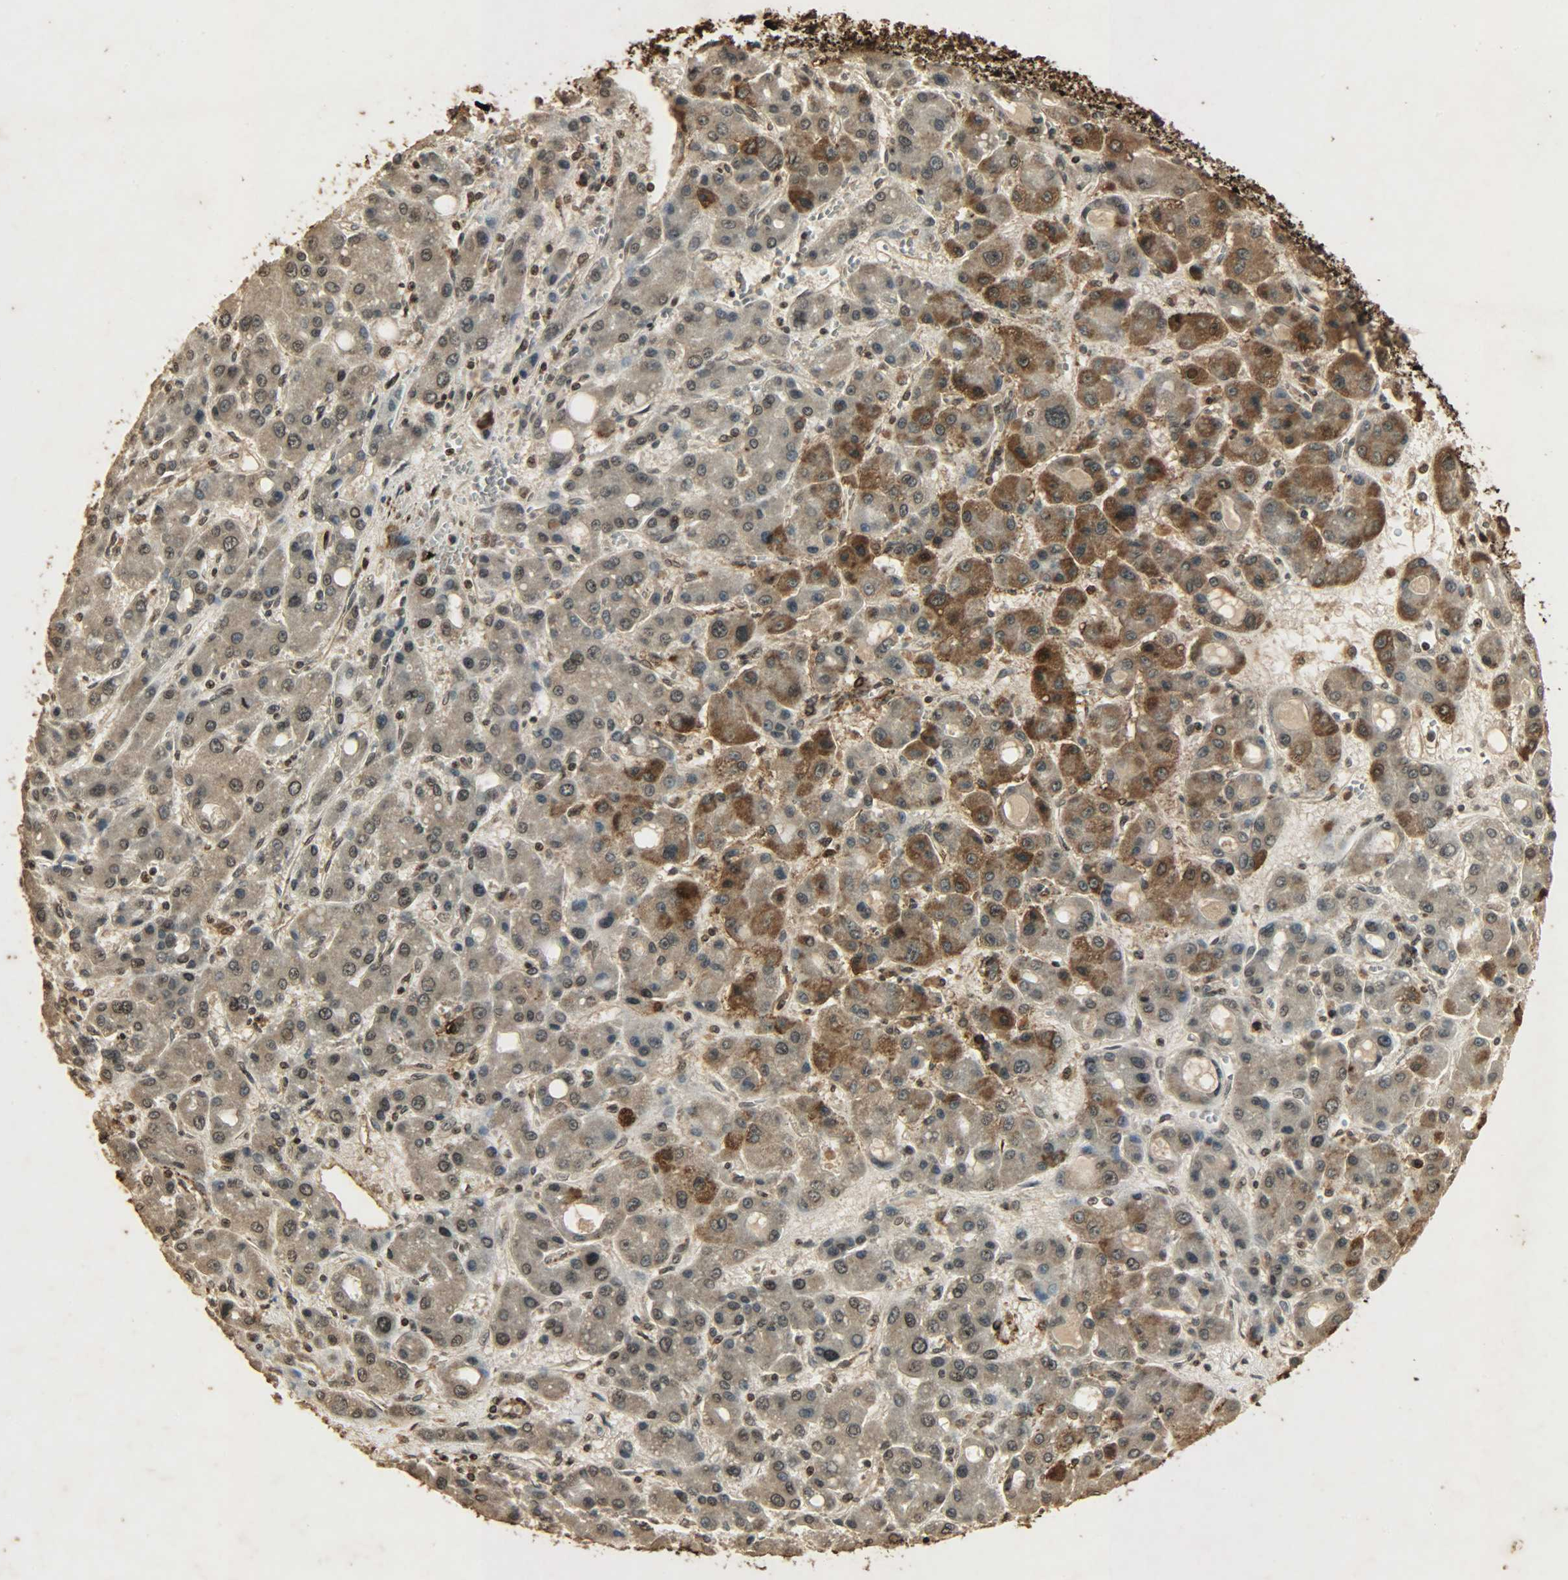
{"staining": {"intensity": "moderate", "quantity": ">75%", "location": "cytoplasmic/membranous,nuclear"}, "tissue": "liver cancer", "cell_type": "Tumor cells", "image_type": "cancer", "snomed": [{"axis": "morphology", "description": "Carcinoma, Hepatocellular, NOS"}, {"axis": "topography", "description": "Liver"}], "caption": "Liver cancer tissue reveals moderate cytoplasmic/membranous and nuclear positivity in about >75% of tumor cells, visualized by immunohistochemistry.", "gene": "PPP3R1", "patient": {"sex": "male", "age": 55}}